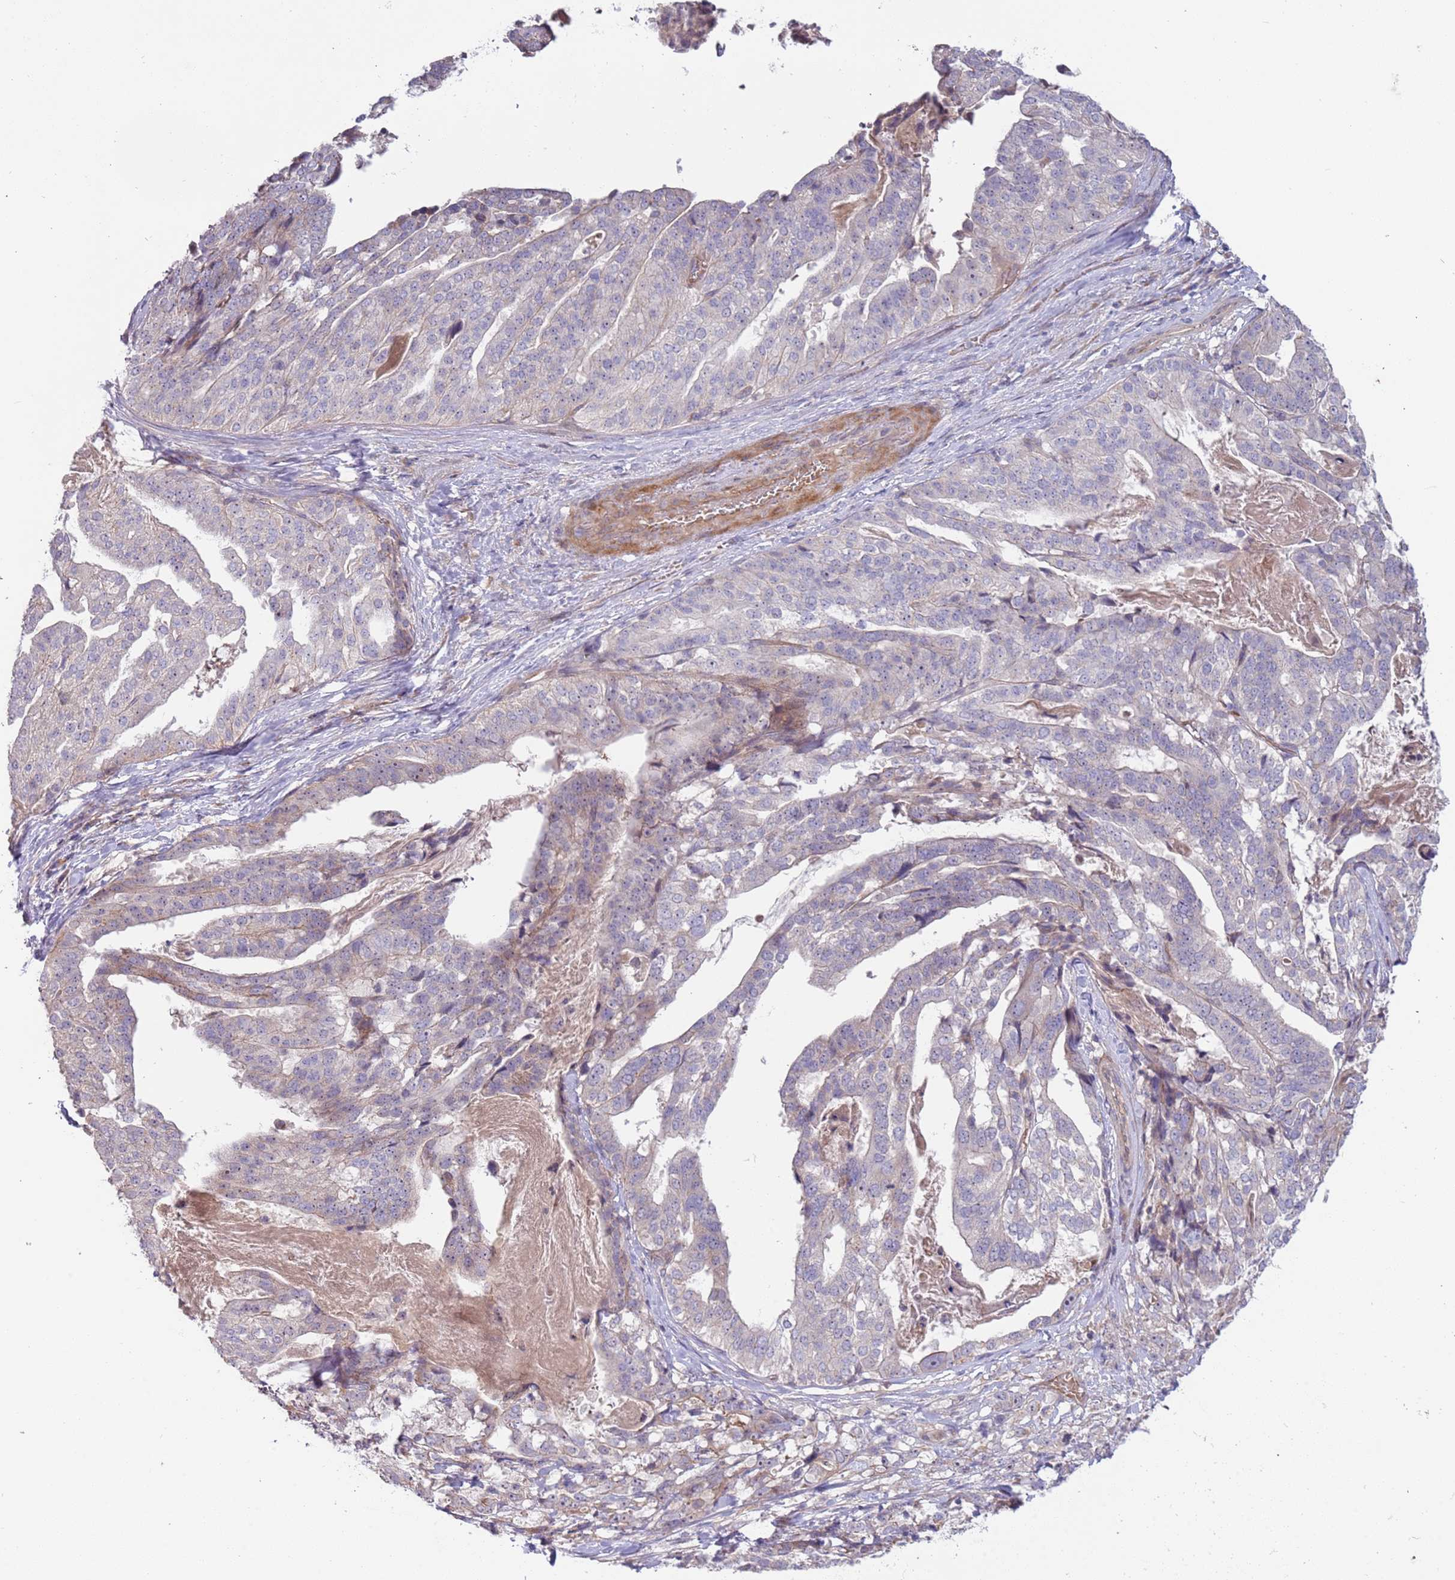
{"staining": {"intensity": "weak", "quantity": "<25%", "location": "cytoplasmic/membranous"}, "tissue": "stomach cancer", "cell_type": "Tumor cells", "image_type": "cancer", "snomed": [{"axis": "morphology", "description": "Adenocarcinoma, NOS"}, {"axis": "topography", "description": "Stomach"}], "caption": "A photomicrograph of stomach cancer (adenocarcinoma) stained for a protein displays no brown staining in tumor cells.", "gene": "TRAPPC6B", "patient": {"sex": "male", "age": 48}}